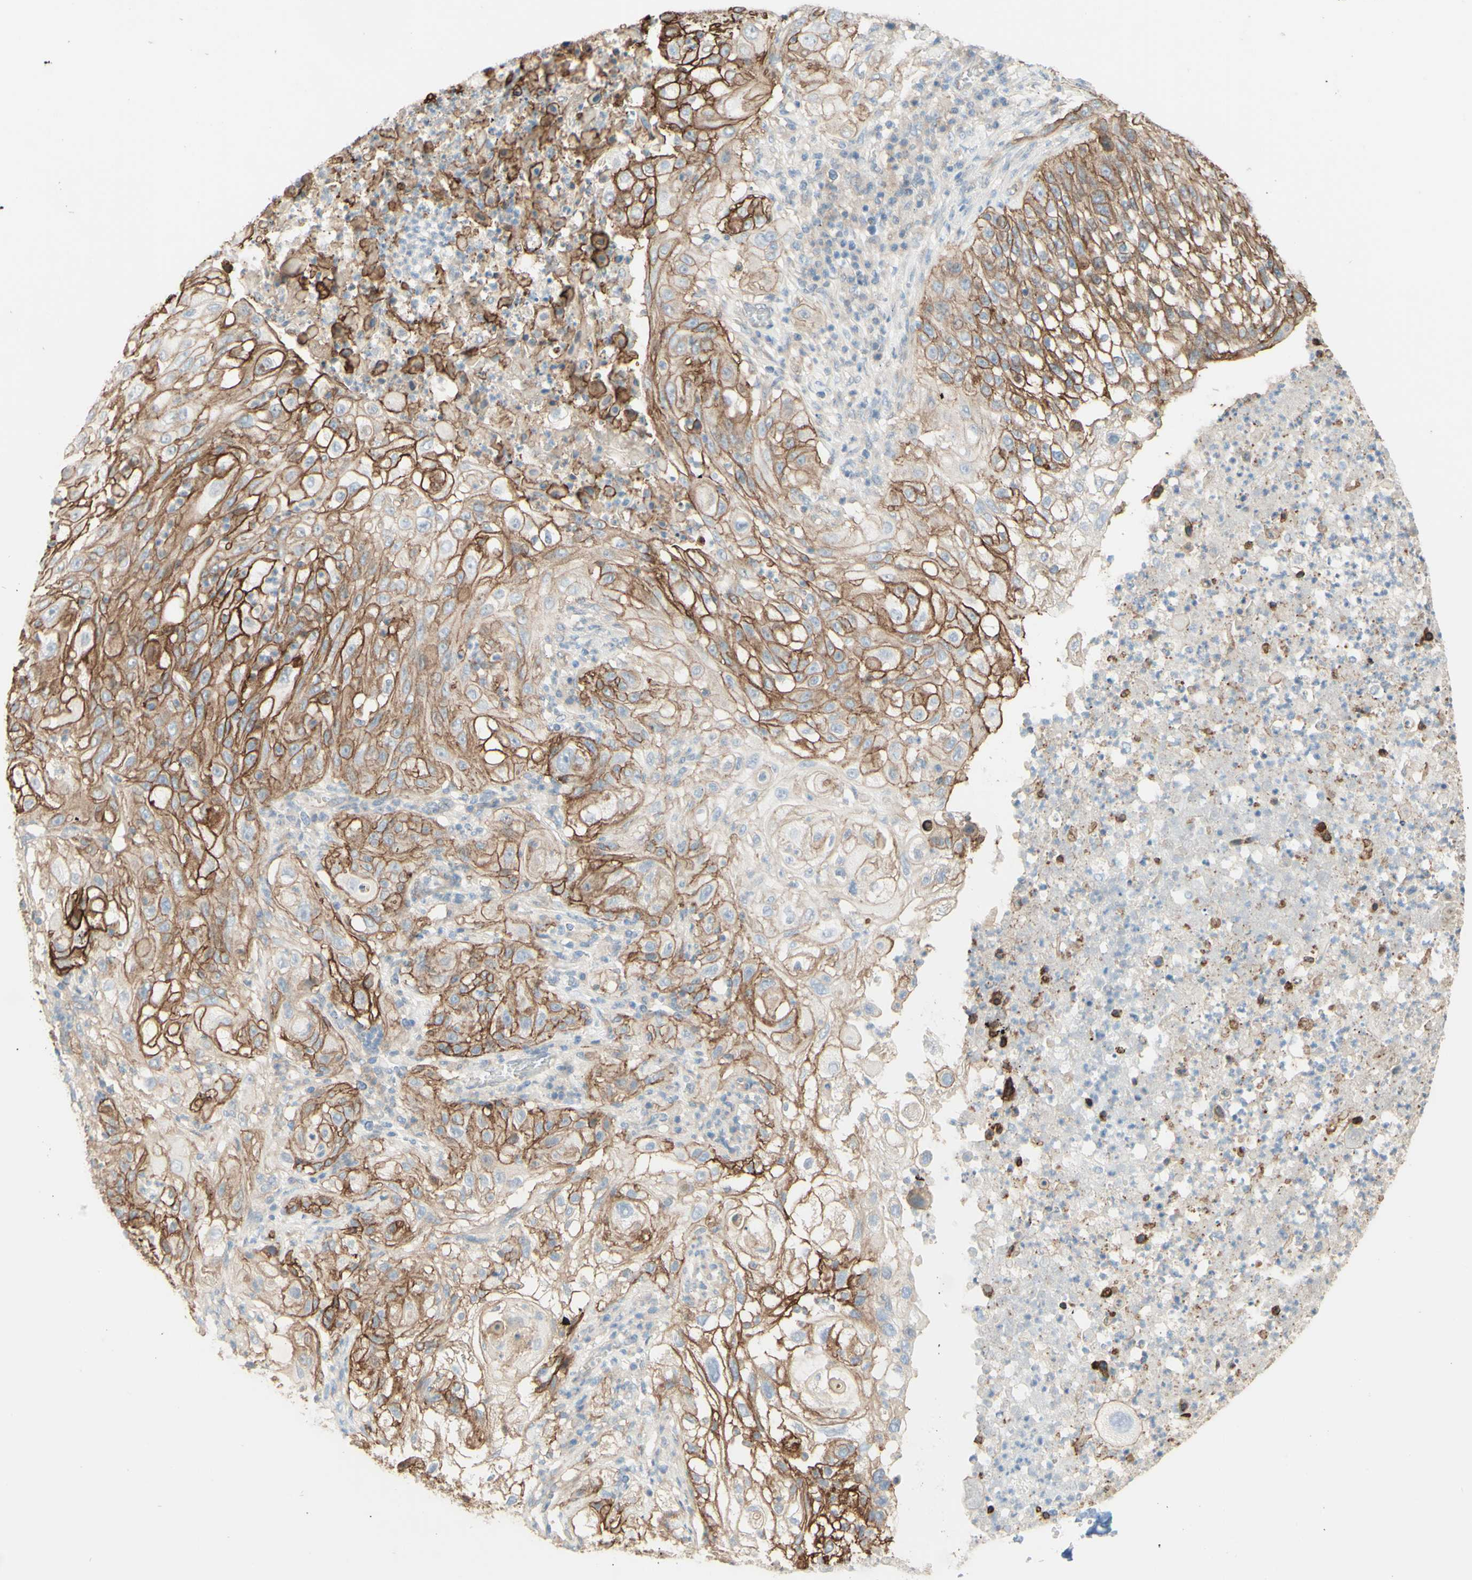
{"staining": {"intensity": "moderate", "quantity": ">75%", "location": "cytoplasmic/membranous"}, "tissue": "lung cancer", "cell_type": "Tumor cells", "image_type": "cancer", "snomed": [{"axis": "morphology", "description": "Inflammation, NOS"}, {"axis": "morphology", "description": "Squamous cell carcinoma, NOS"}, {"axis": "topography", "description": "Lymph node"}, {"axis": "topography", "description": "Soft tissue"}, {"axis": "topography", "description": "Lung"}], "caption": "Tumor cells exhibit medium levels of moderate cytoplasmic/membranous expression in about >75% of cells in human squamous cell carcinoma (lung). (IHC, brightfield microscopy, high magnification).", "gene": "RNF149", "patient": {"sex": "male", "age": 66}}